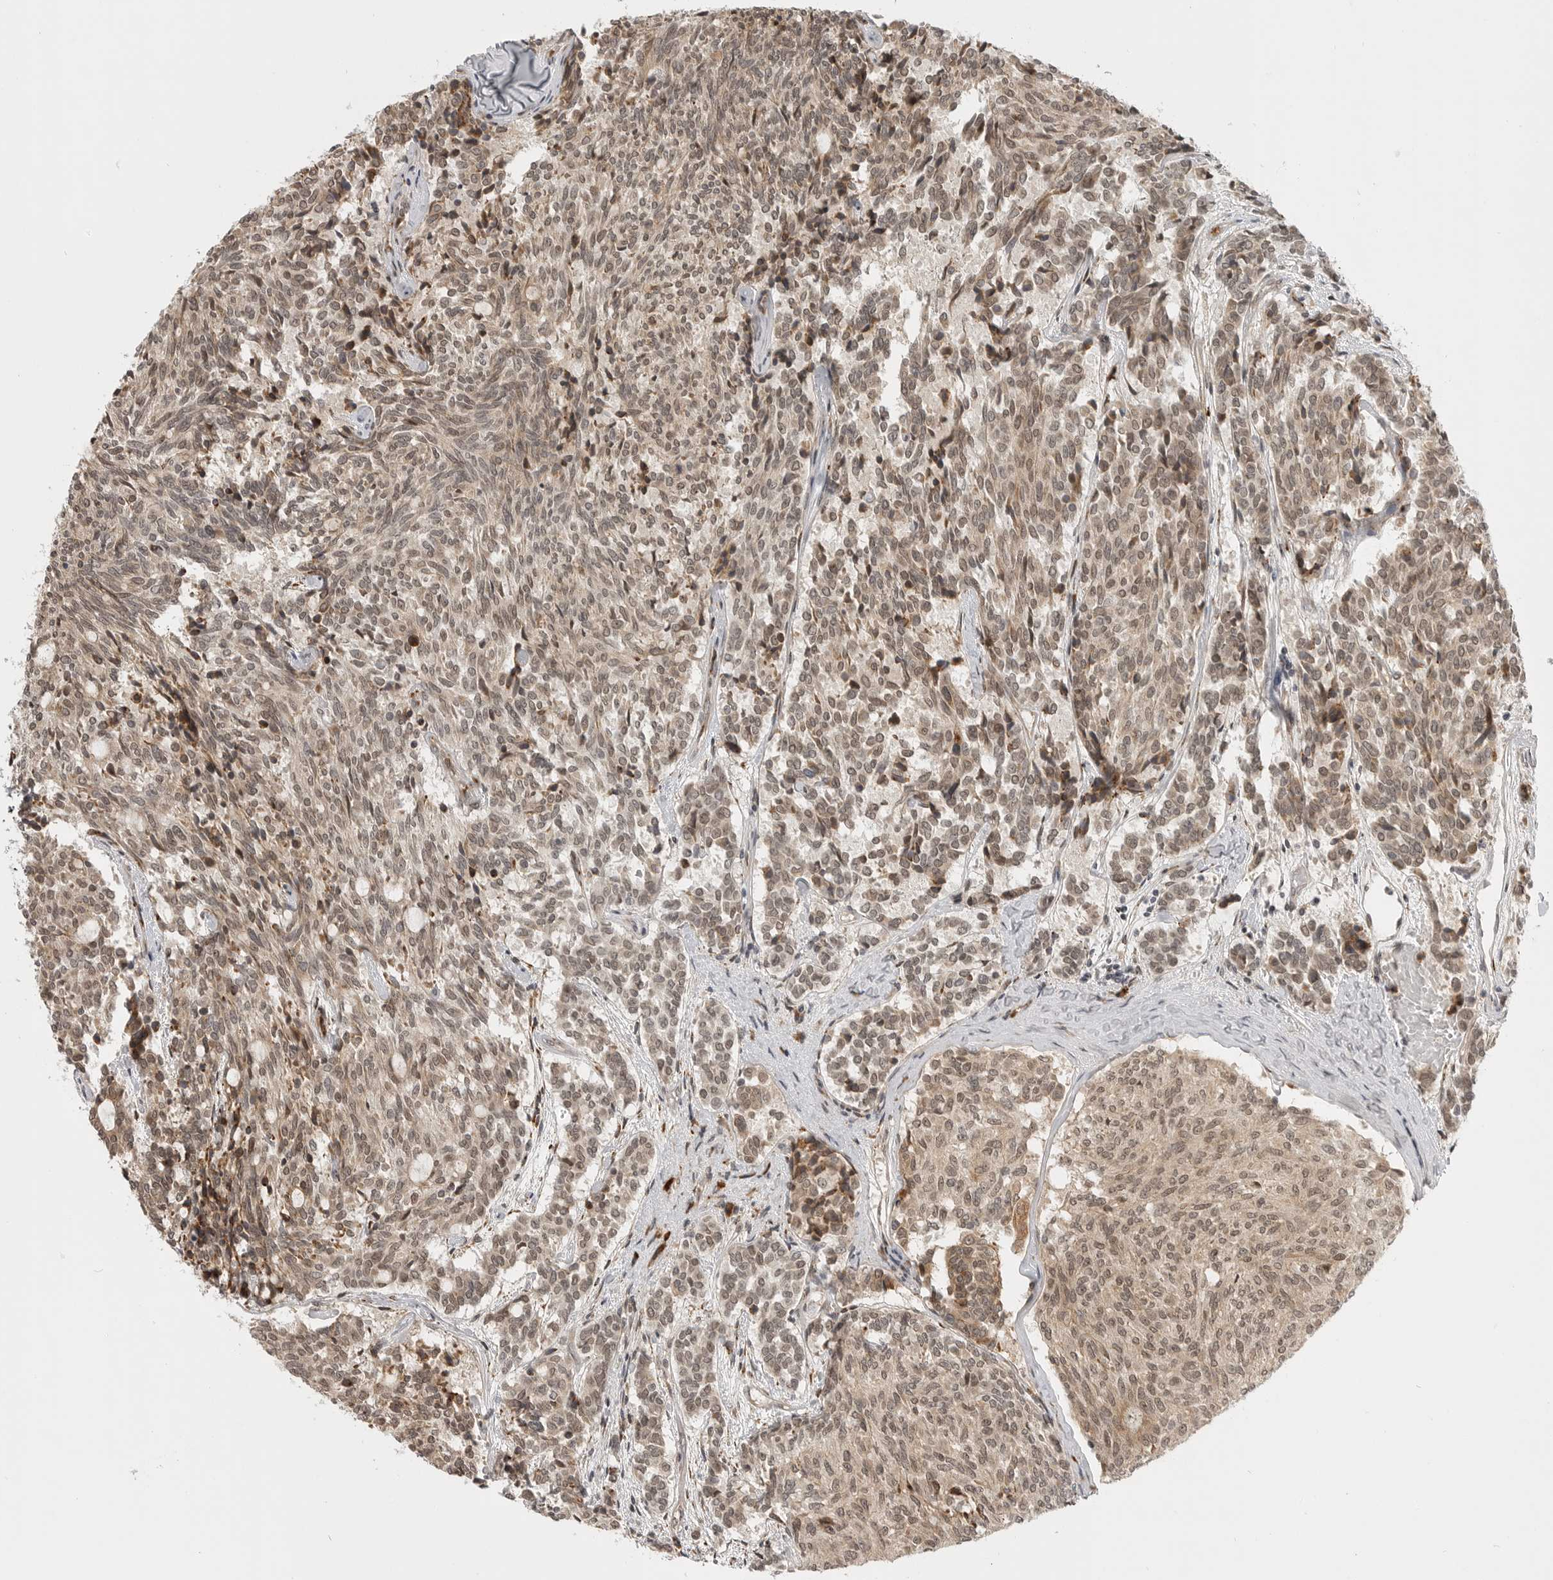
{"staining": {"intensity": "weak", "quantity": ">75%", "location": "nuclear"}, "tissue": "carcinoid", "cell_type": "Tumor cells", "image_type": "cancer", "snomed": [{"axis": "morphology", "description": "Carcinoid, malignant, NOS"}, {"axis": "topography", "description": "Pancreas"}], "caption": "Malignant carcinoid stained with a brown dye exhibits weak nuclear positive expression in approximately >75% of tumor cells.", "gene": "CEP295NL", "patient": {"sex": "female", "age": 54}}